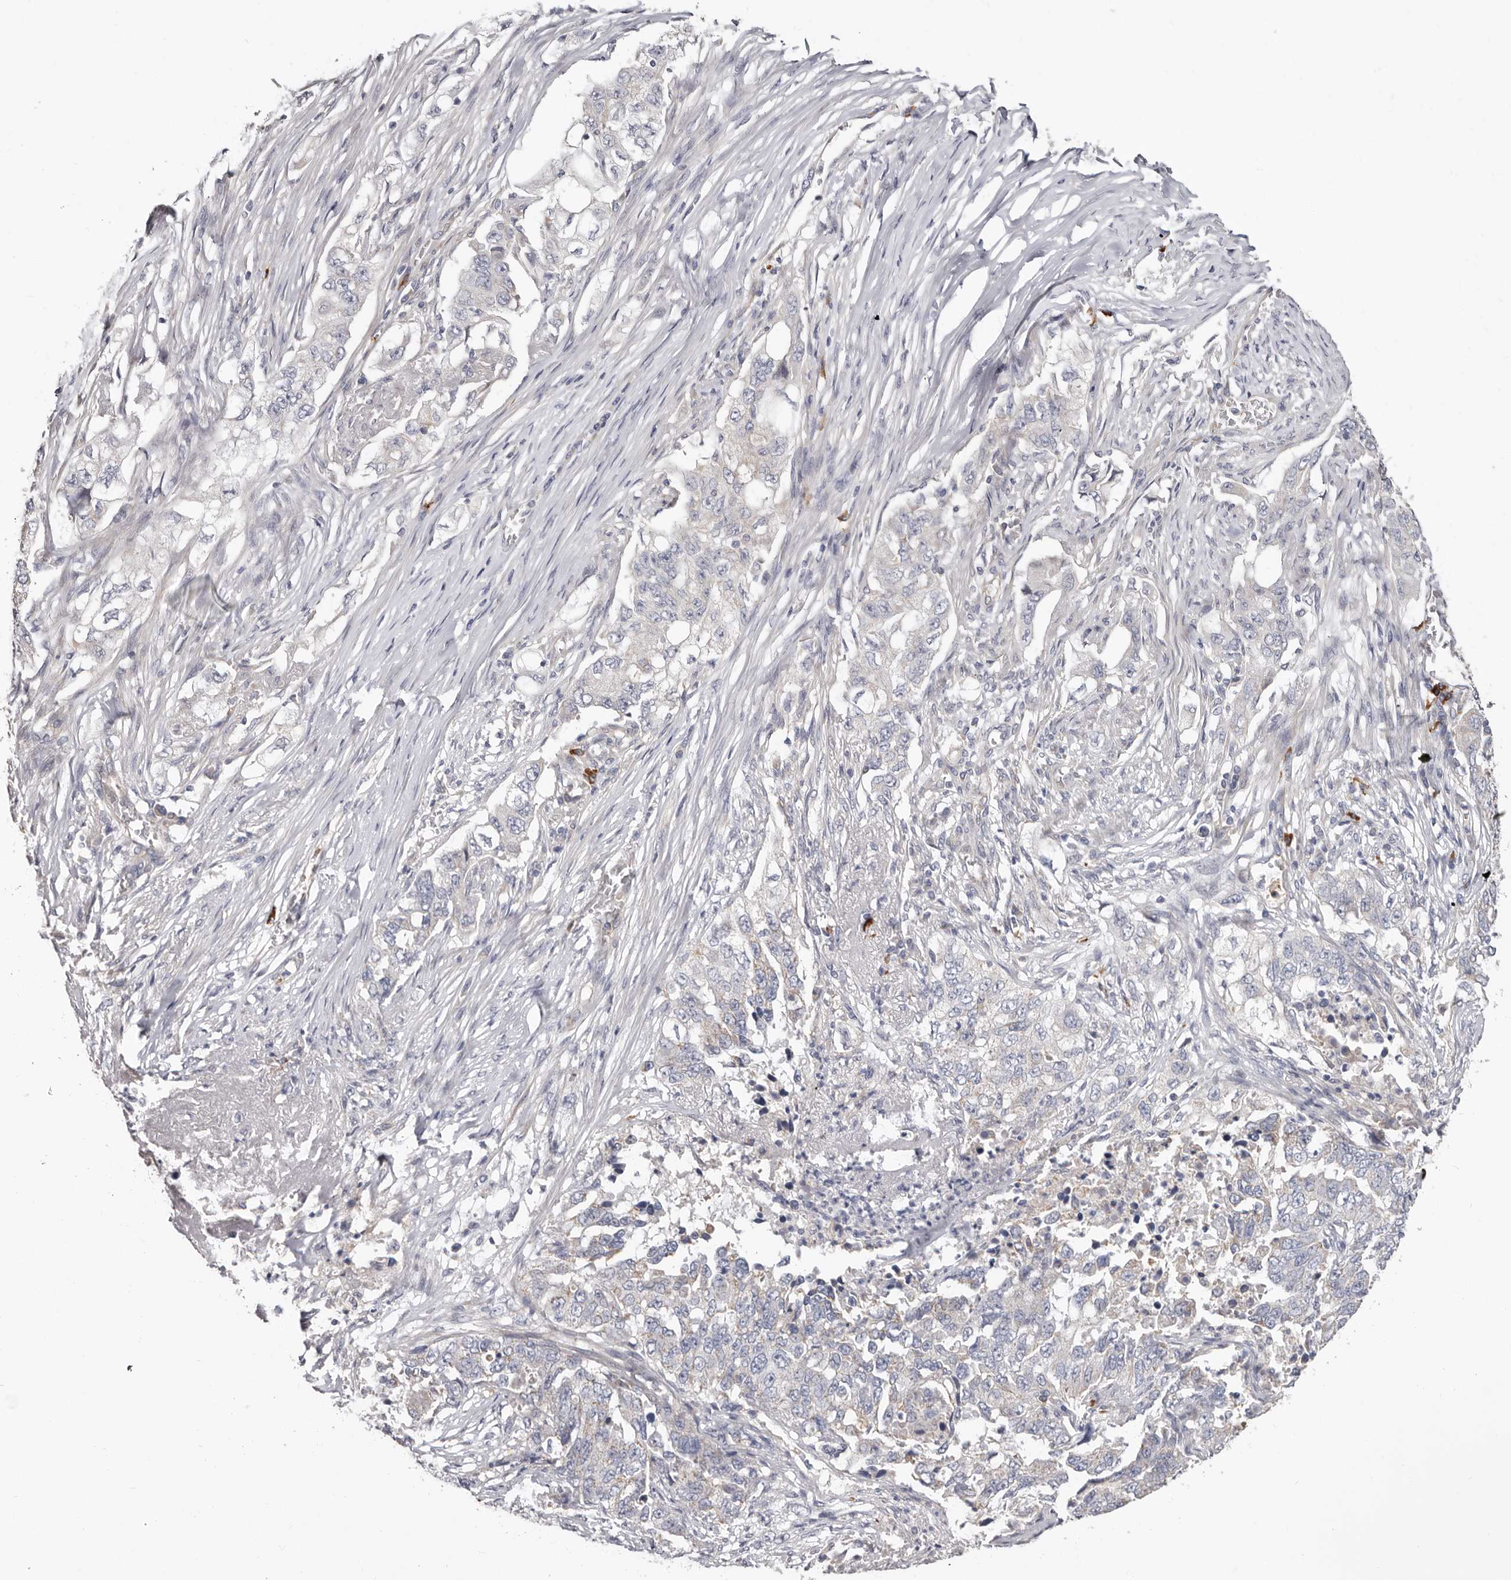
{"staining": {"intensity": "negative", "quantity": "none", "location": "none"}, "tissue": "lung cancer", "cell_type": "Tumor cells", "image_type": "cancer", "snomed": [{"axis": "morphology", "description": "Adenocarcinoma, NOS"}, {"axis": "topography", "description": "Lung"}], "caption": "Immunohistochemistry (IHC) micrograph of lung cancer (adenocarcinoma) stained for a protein (brown), which displays no expression in tumor cells.", "gene": "SPTA1", "patient": {"sex": "female", "age": 51}}